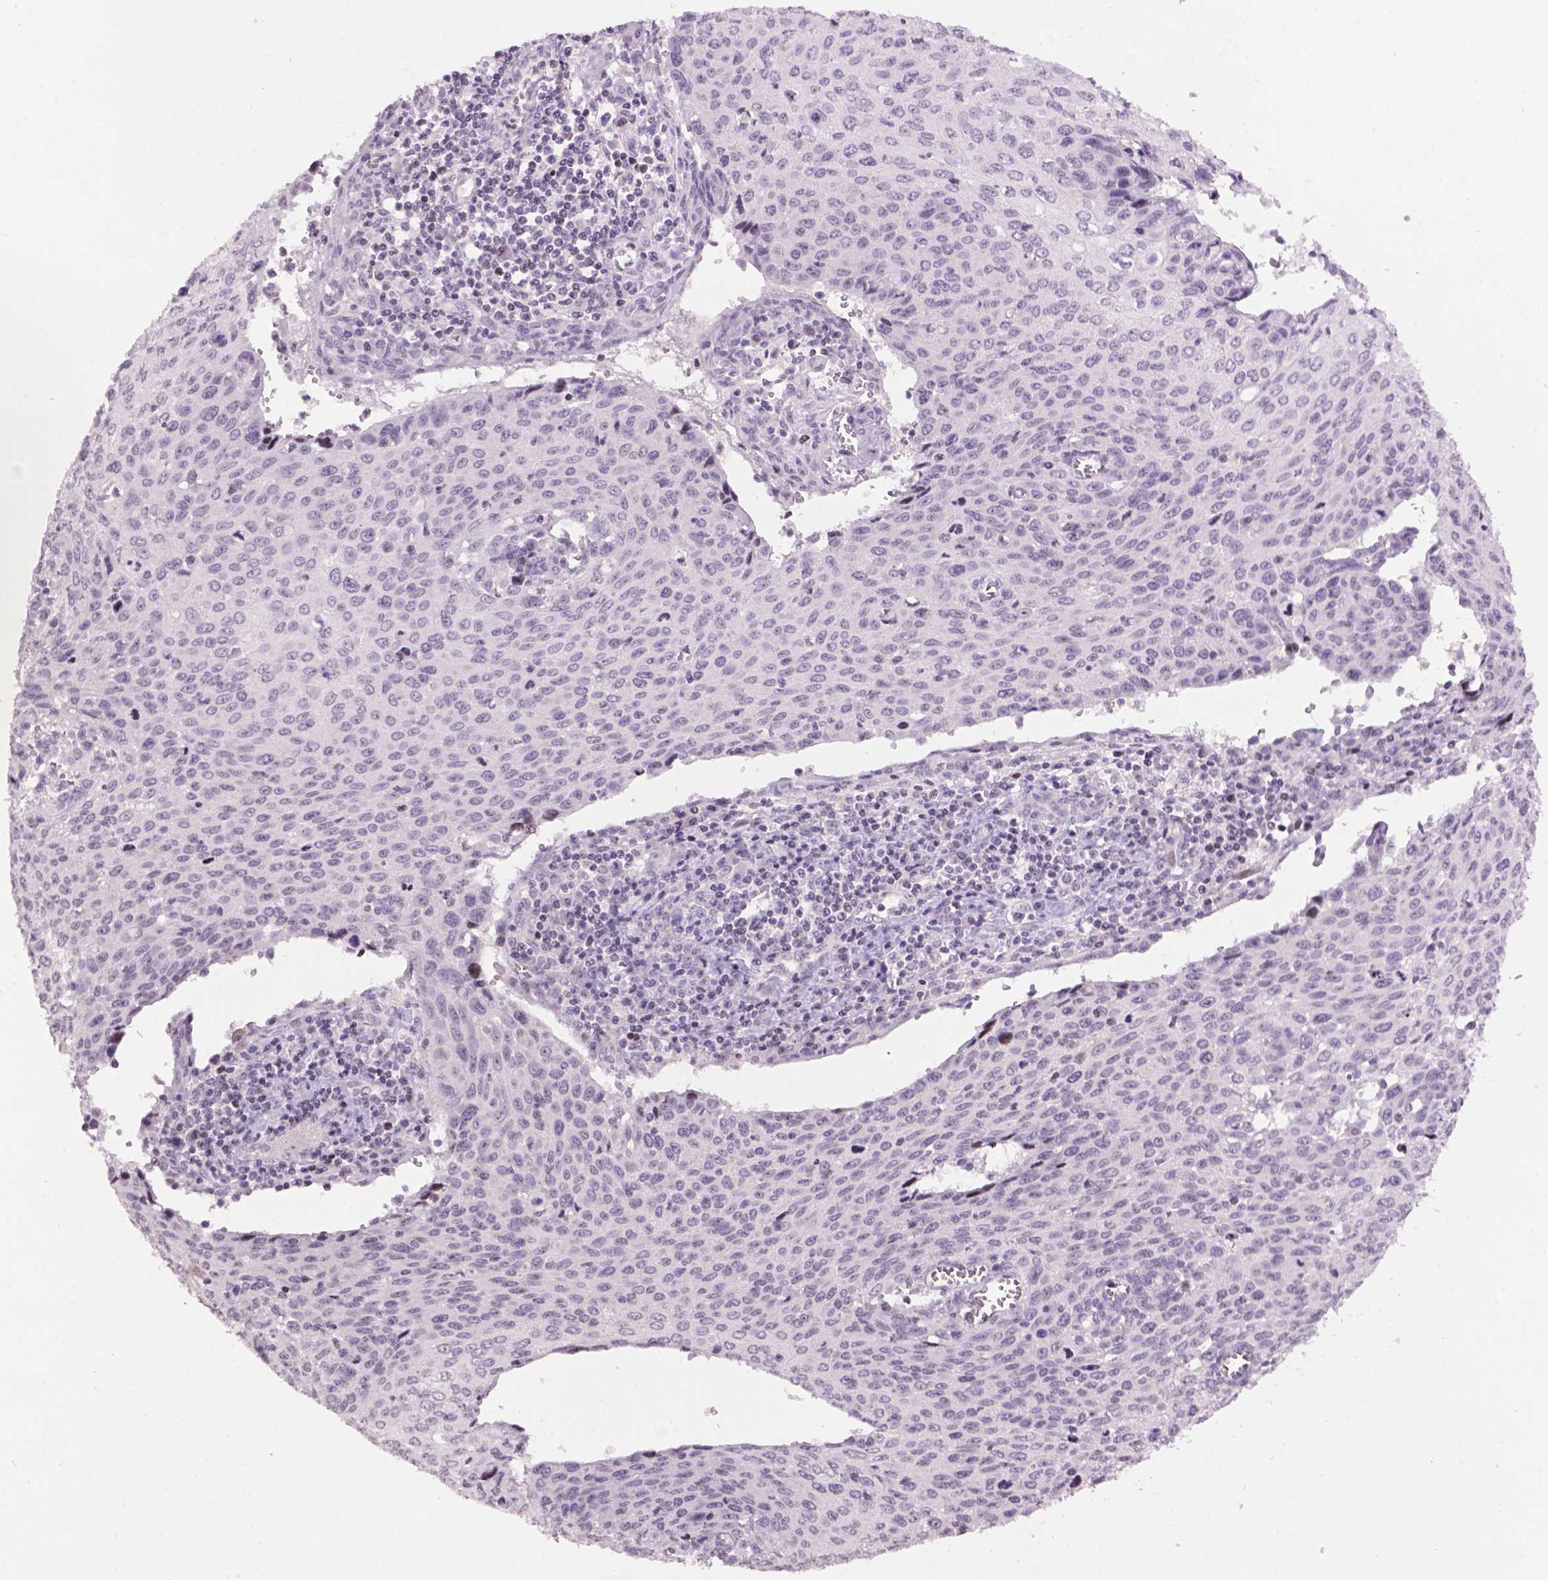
{"staining": {"intensity": "negative", "quantity": "none", "location": "none"}, "tissue": "cervical cancer", "cell_type": "Tumor cells", "image_type": "cancer", "snomed": [{"axis": "morphology", "description": "Squamous cell carcinoma, NOS"}, {"axis": "topography", "description": "Cervix"}], "caption": "Immunohistochemistry (IHC) micrograph of squamous cell carcinoma (cervical) stained for a protein (brown), which shows no positivity in tumor cells. (Brightfield microscopy of DAB (3,3'-diaminobenzidine) immunohistochemistry at high magnification).", "gene": "TH", "patient": {"sex": "female", "age": 38}}